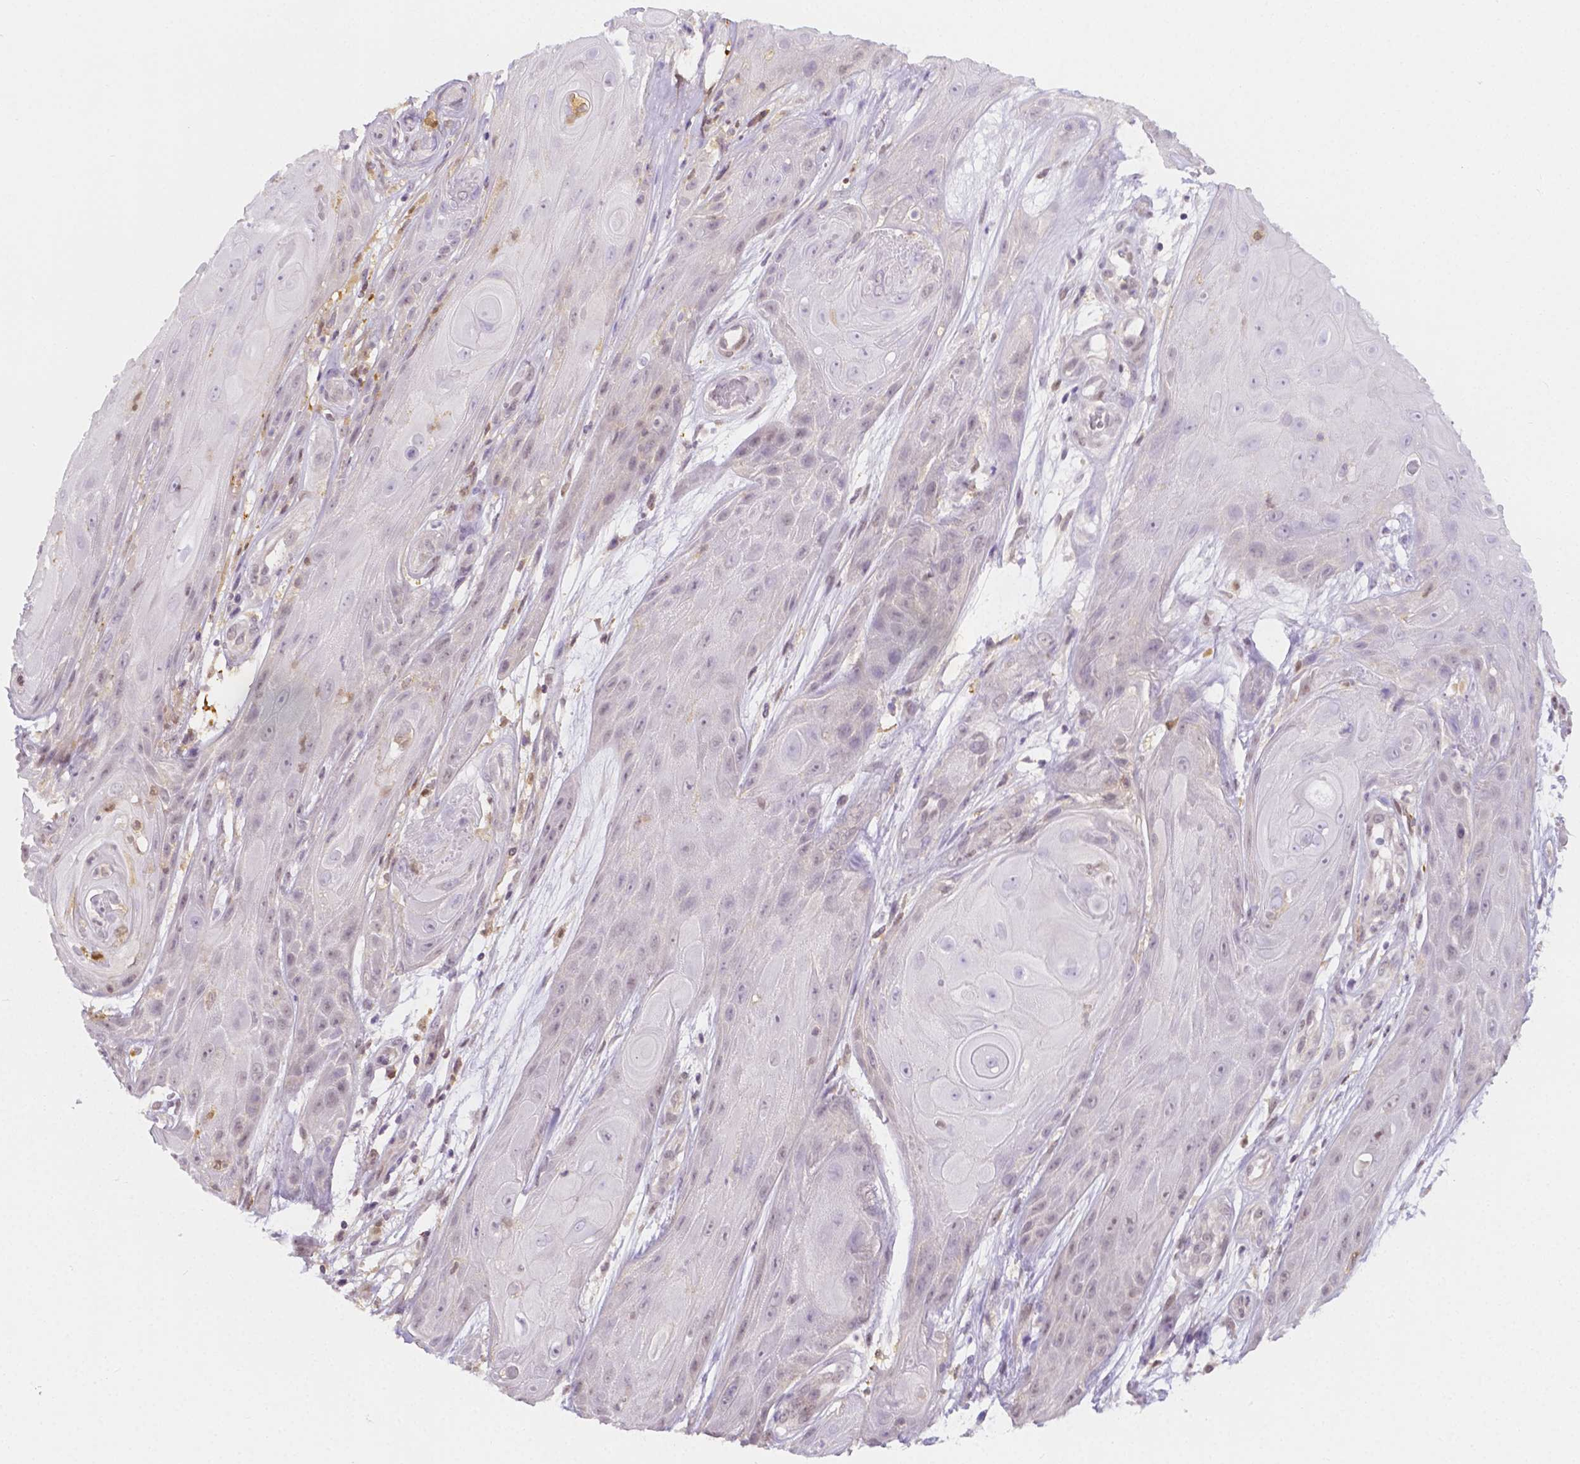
{"staining": {"intensity": "negative", "quantity": "none", "location": "none"}, "tissue": "skin cancer", "cell_type": "Tumor cells", "image_type": "cancer", "snomed": [{"axis": "morphology", "description": "Squamous cell carcinoma, NOS"}, {"axis": "topography", "description": "Skin"}], "caption": "Squamous cell carcinoma (skin) was stained to show a protein in brown. There is no significant expression in tumor cells. The staining is performed using DAB brown chromogen with nuclei counter-stained in using hematoxylin.", "gene": "SGTB", "patient": {"sex": "male", "age": 62}}